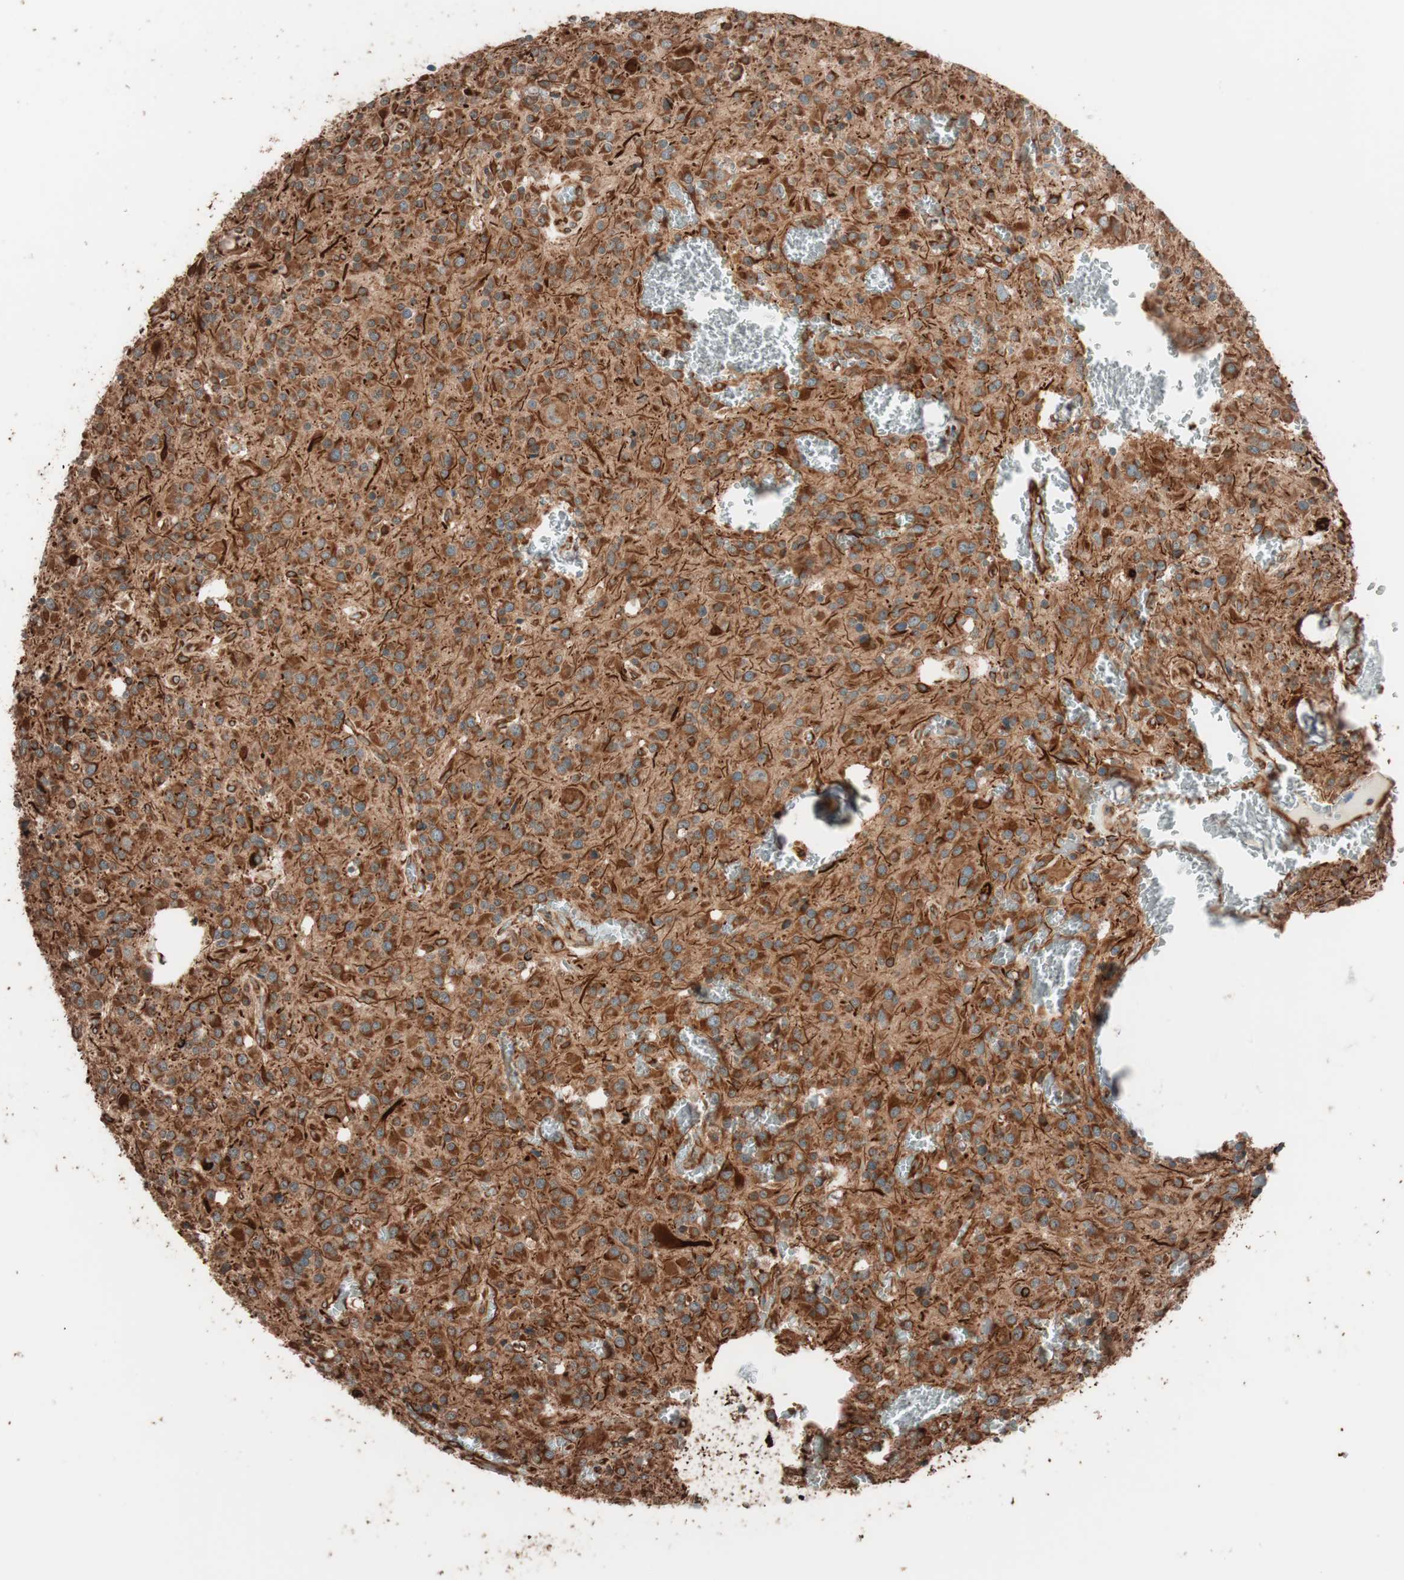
{"staining": {"intensity": "strong", "quantity": ">75%", "location": "cytoplasmic/membranous"}, "tissue": "glioma", "cell_type": "Tumor cells", "image_type": "cancer", "snomed": [{"axis": "morphology", "description": "Glioma, malignant, Low grade"}, {"axis": "topography", "description": "Brain"}], "caption": "Tumor cells demonstrate high levels of strong cytoplasmic/membranous expression in approximately >75% of cells in malignant glioma (low-grade). (Brightfield microscopy of DAB IHC at high magnification).", "gene": "VEGFA", "patient": {"sex": "male", "age": 58}}